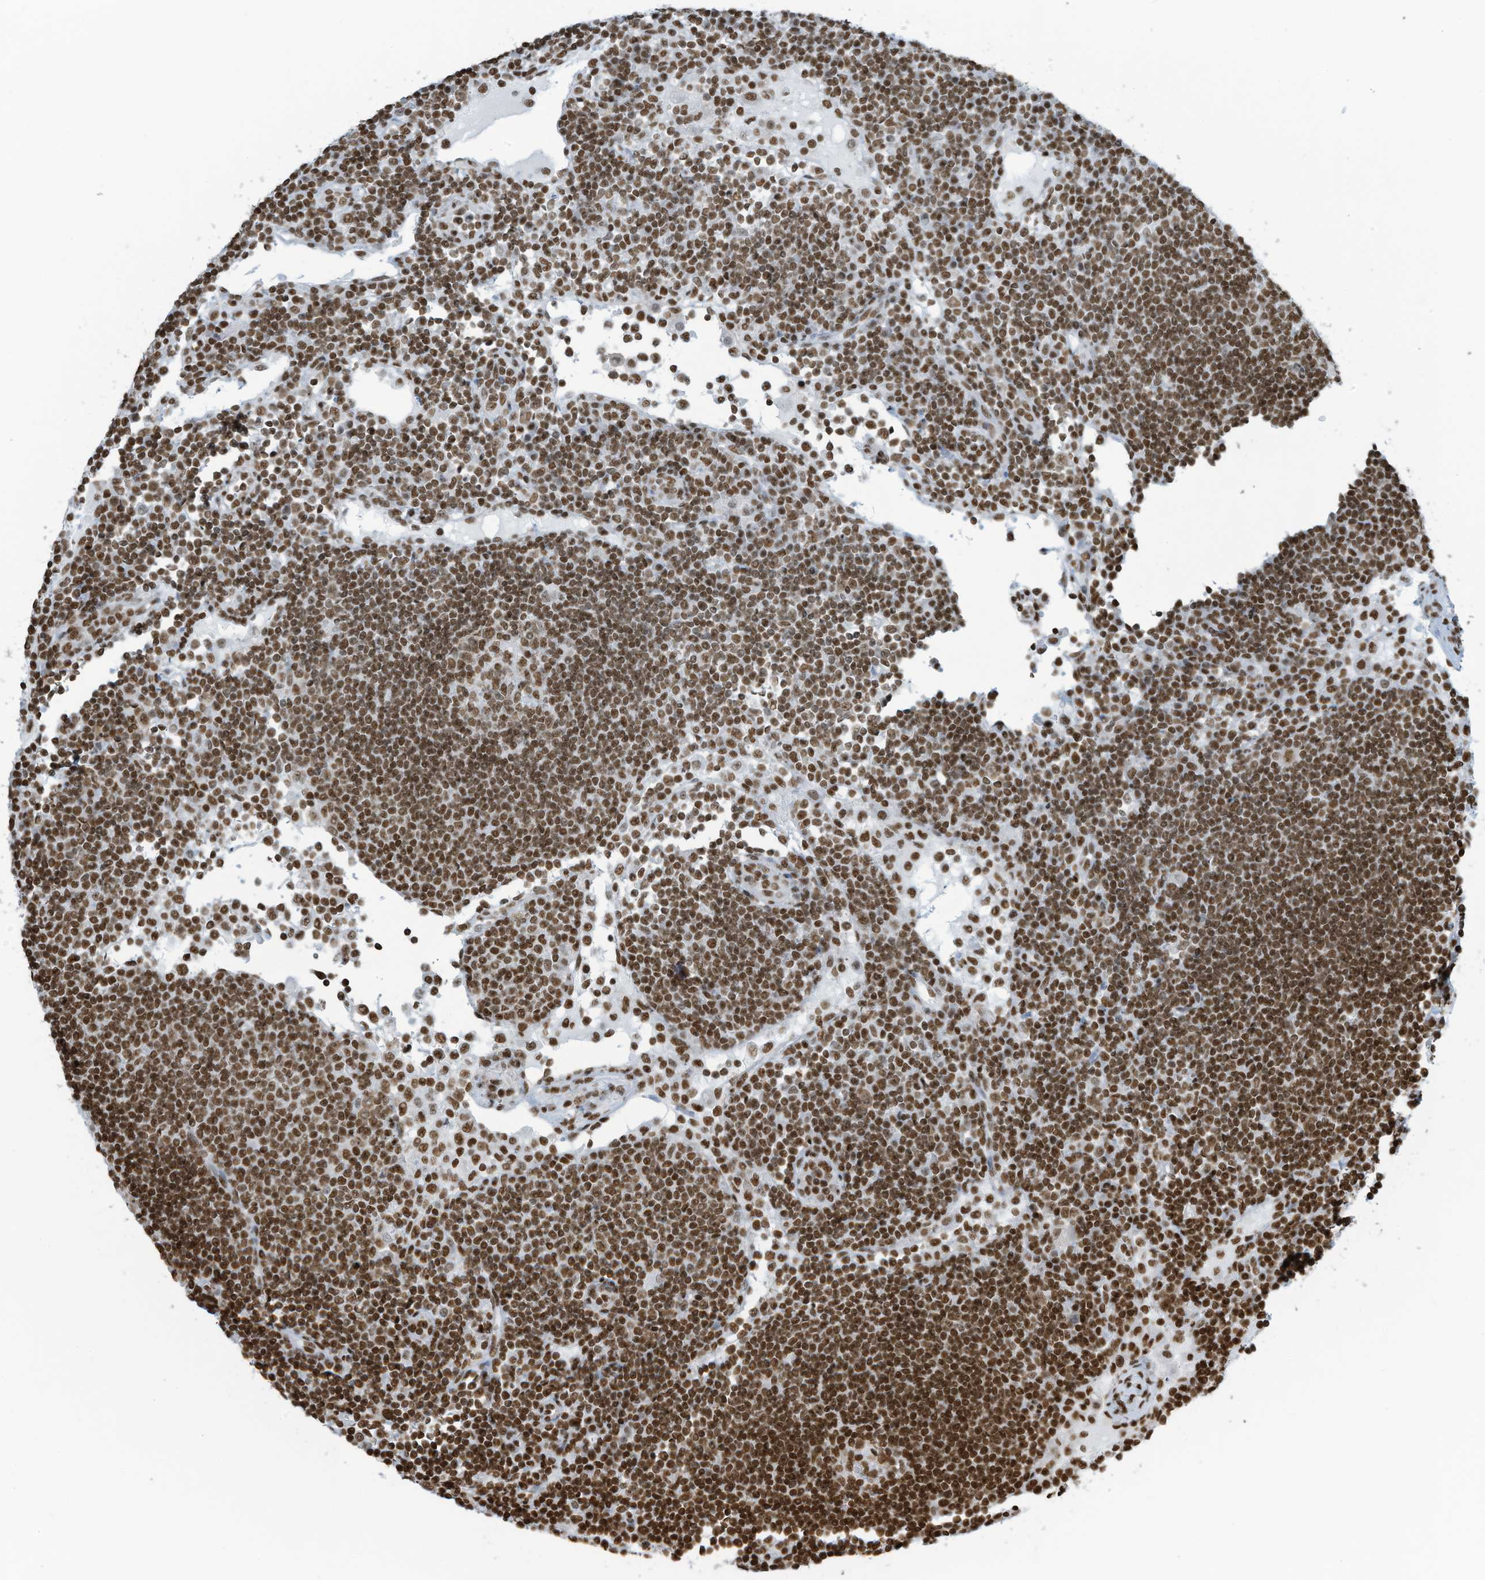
{"staining": {"intensity": "moderate", "quantity": ">75%", "location": "nuclear"}, "tissue": "lymph node", "cell_type": "Germinal center cells", "image_type": "normal", "snomed": [{"axis": "morphology", "description": "Normal tissue, NOS"}, {"axis": "topography", "description": "Lymph node"}], "caption": "IHC photomicrograph of normal human lymph node stained for a protein (brown), which shows medium levels of moderate nuclear expression in about >75% of germinal center cells.", "gene": "ENSG00000257390", "patient": {"sex": "female", "age": 53}}